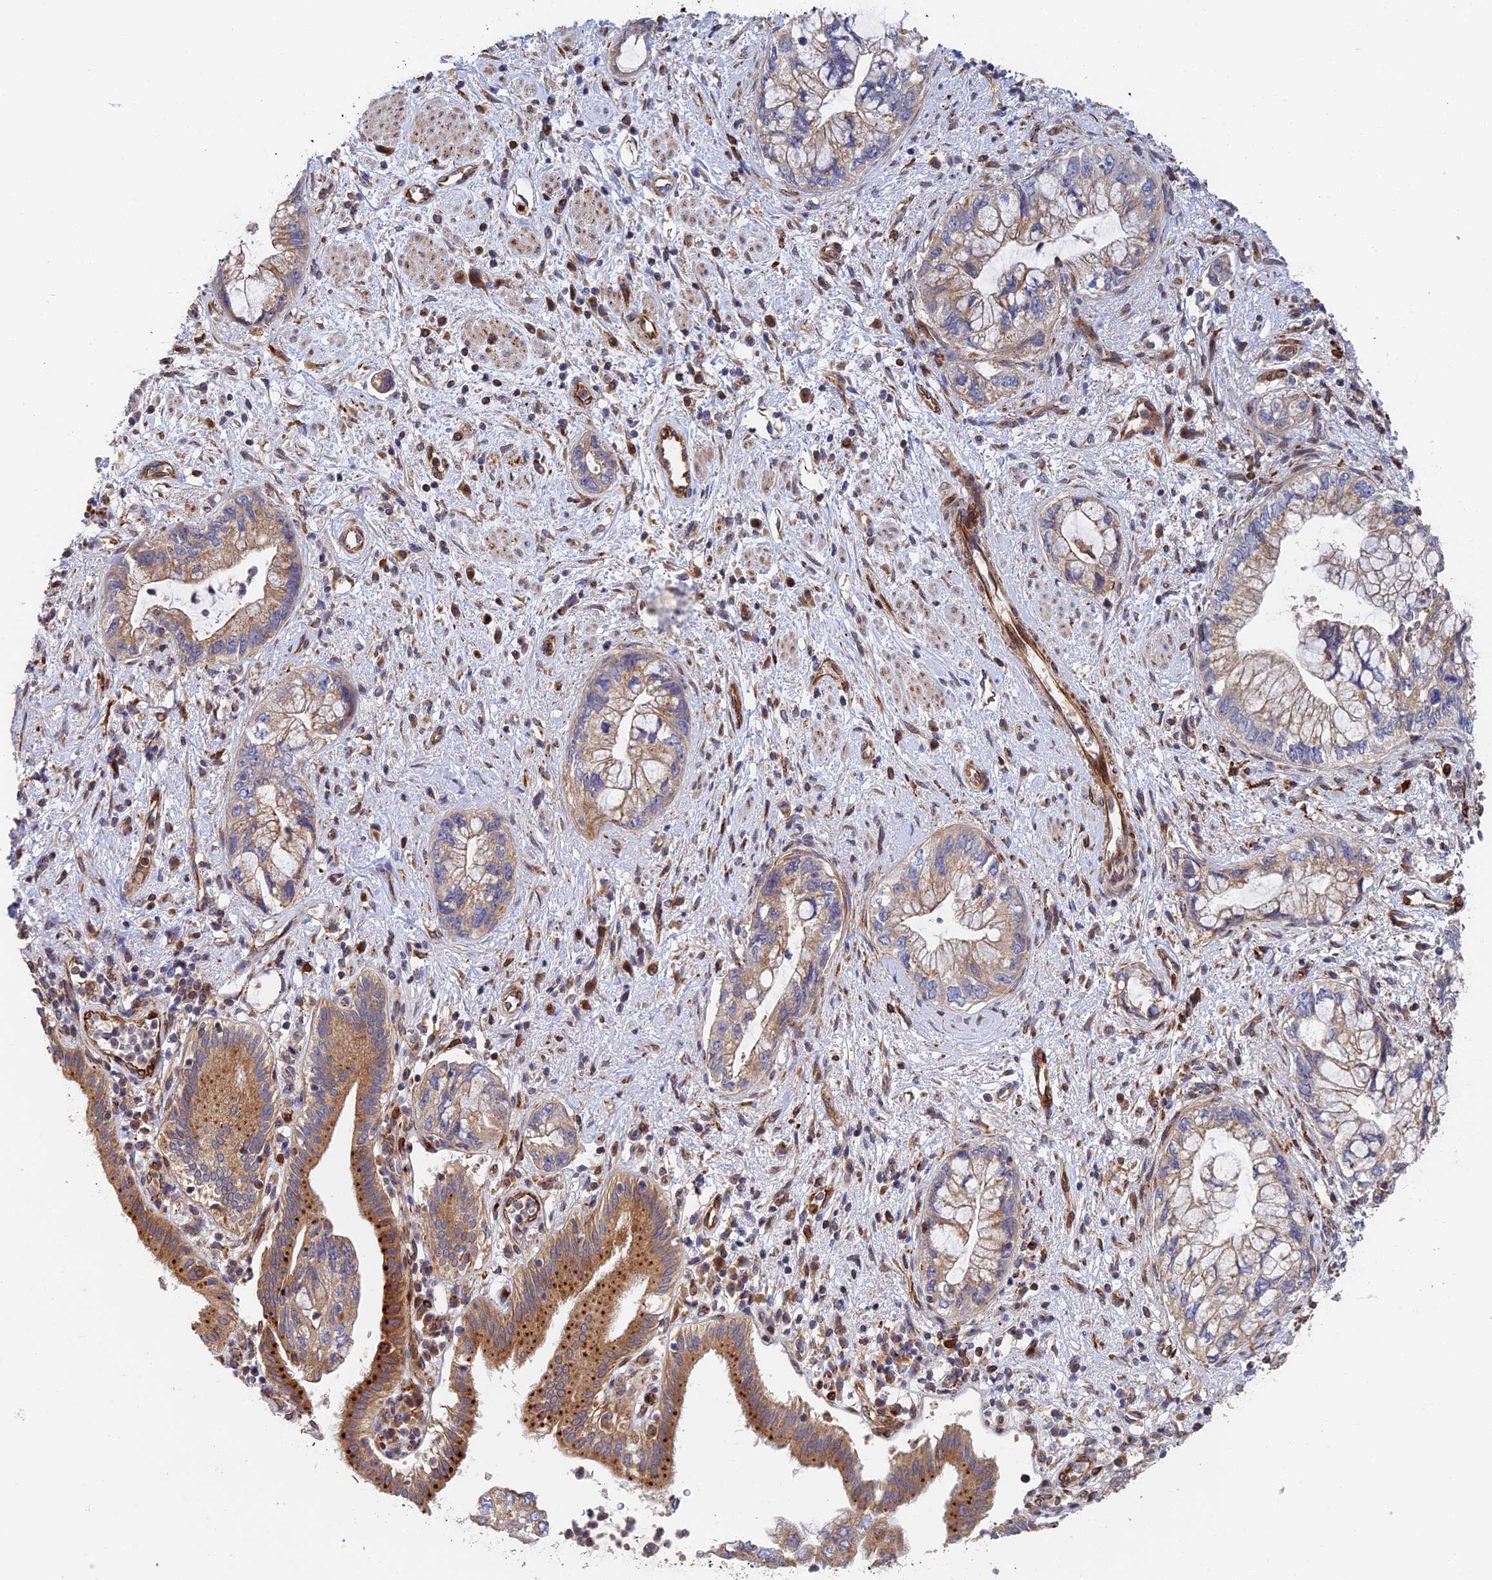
{"staining": {"intensity": "weak", "quantity": "25%-75%", "location": "cytoplasmic/membranous"}, "tissue": "pancreatic cancer", "cell_type": "Tumor cells", "image_type": "cancer", "snomed": [{"axis": "morphology", "description": "Adenocarcinoma, NOS"}, {"axis": "topography", "description": "Pancreas"}], "caption": "Immunohistochemistry (DAB) staining of pancreatic cancer displays weak cytoplasmic/membranous protein expression in approximately 25%-75% of tumor cells.", "gene": "PPP2R3C", "patient": {"sex": "female", "age": 73}}